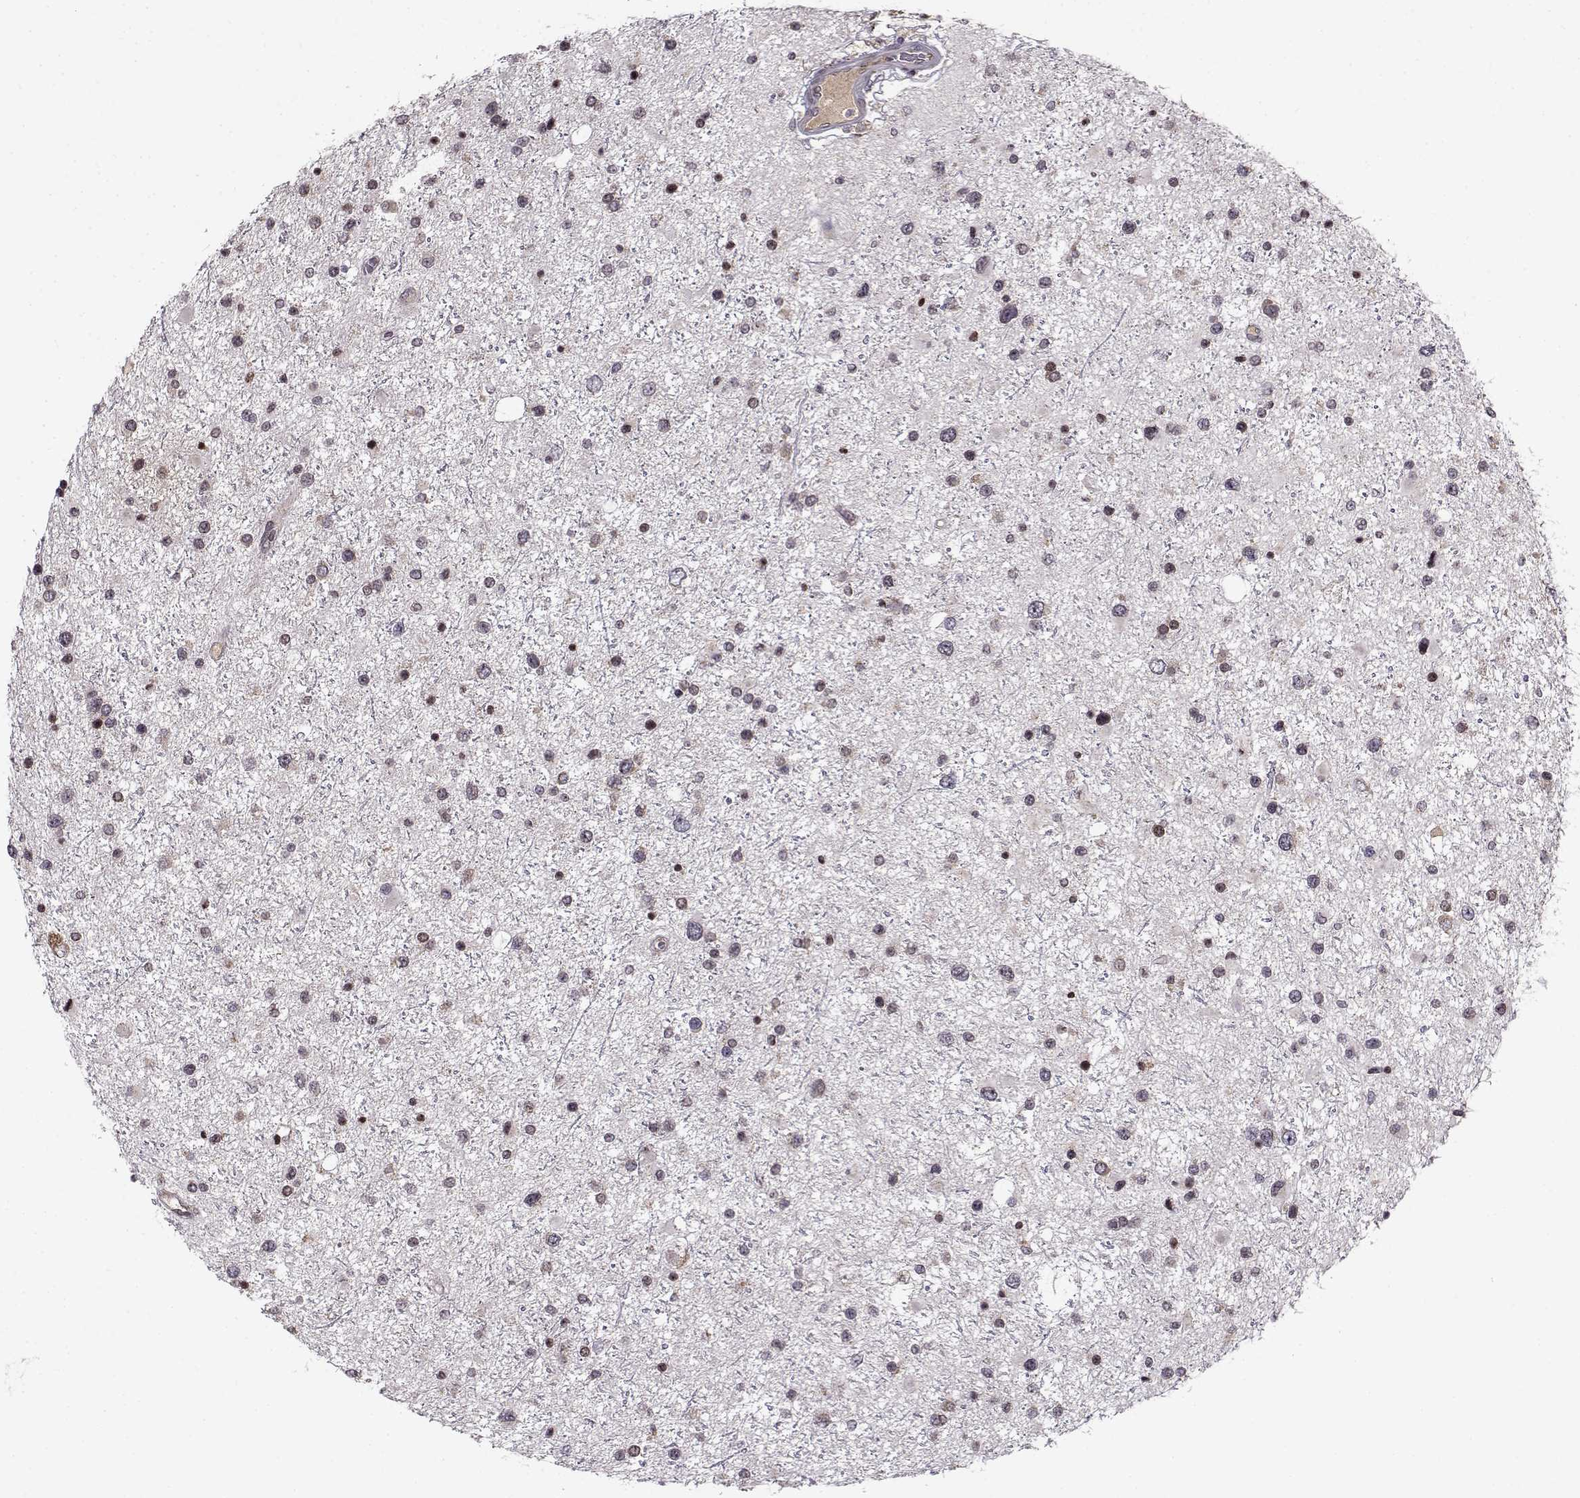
{"staining": {"intensity": "weak", "quantity": "<25%", "location": "cytoplasmic/membranous"}, "tissue": "glioma", "cell_type": "Tumor cells", "image_type": "cancer", "snomed": [{"axis": "morphology", "description": "Glioma, malignant, Low grade"}, {"axis": "topography", "description": "Brain"}], "caption": "IHC histopathology image of neoplastic tissue: malignant glioma (low-grade) stained with DAB reveals no significant protein positivity in tumor cells.", "gene": "RPL31", "patient": {"sex": "female", "age": 32}}